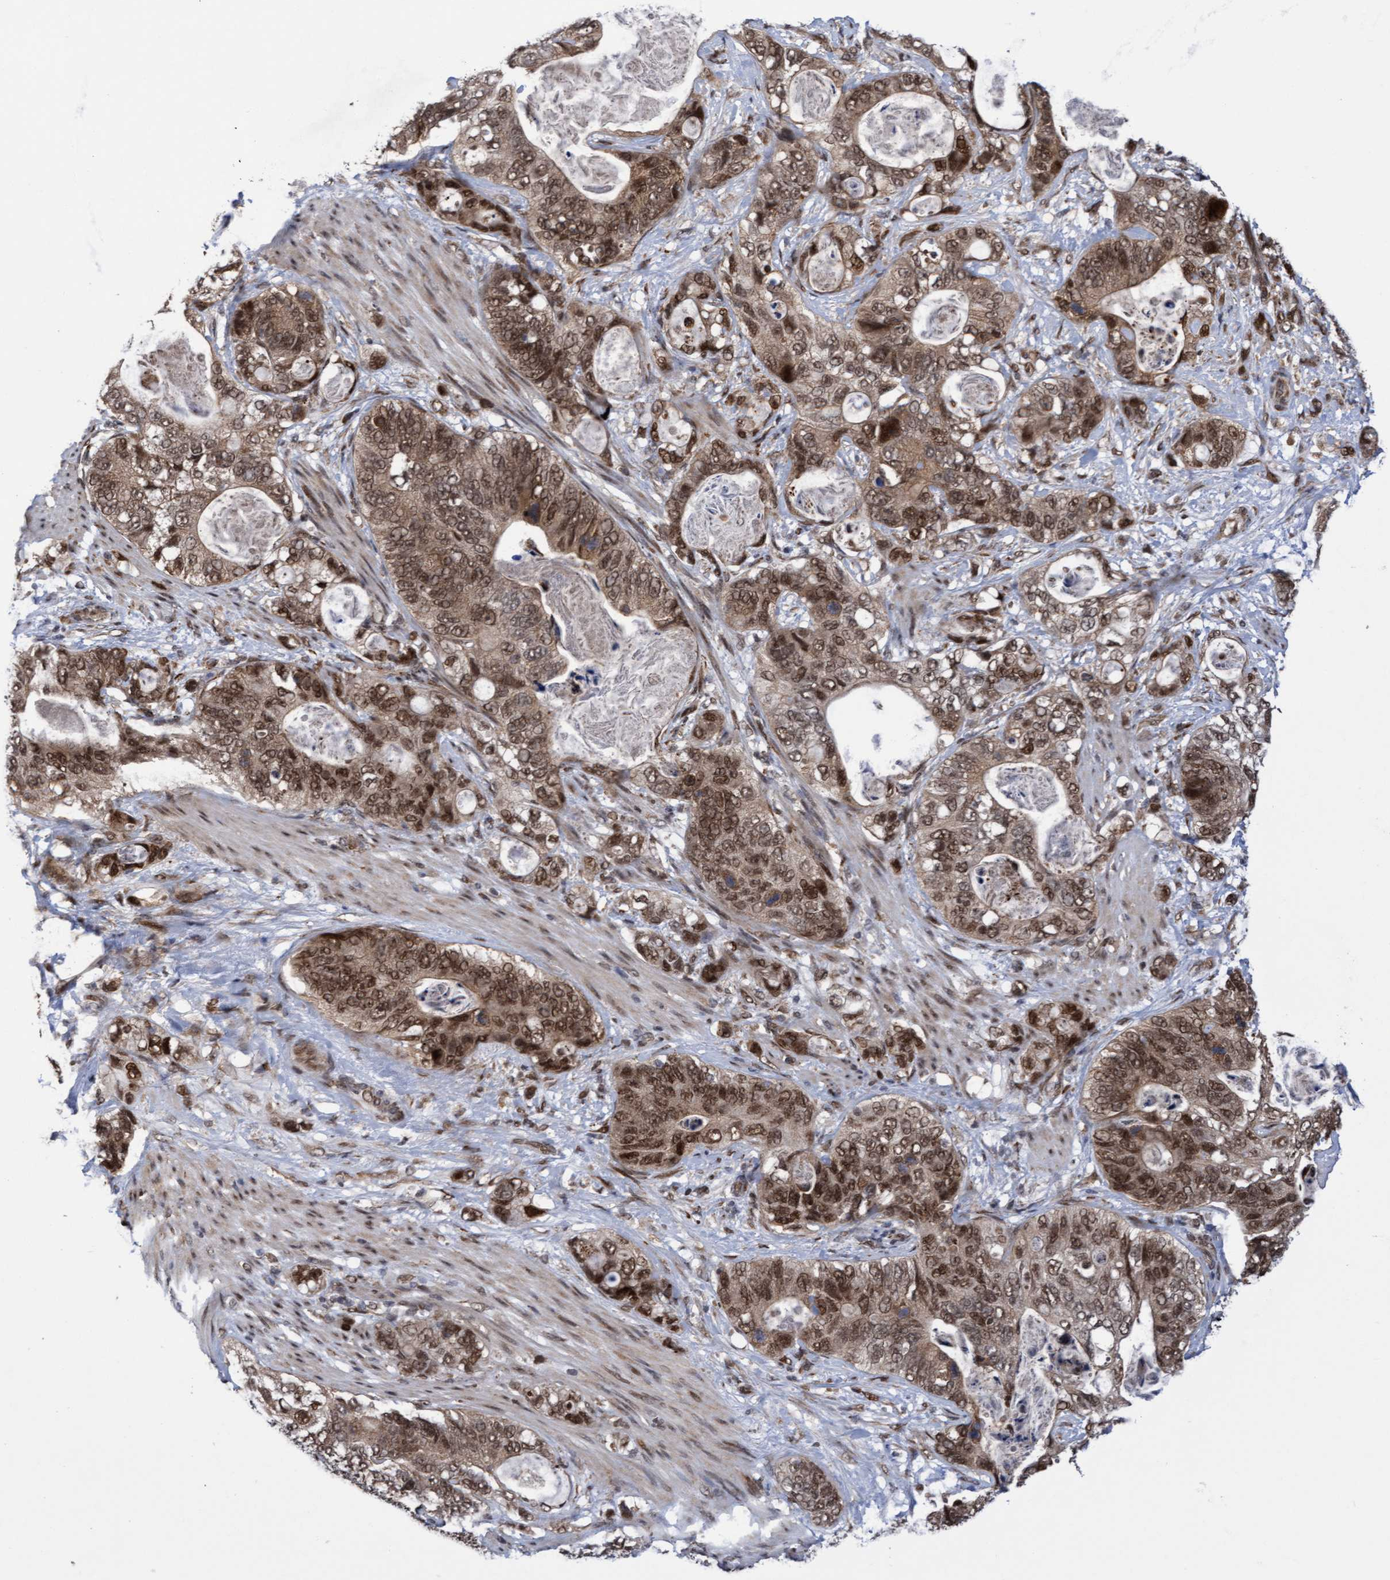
{"staining": {"intensity": "moderate", "quantity": ">75%", "location": "cytoplasmic/membranous,nuclear"}, "tissue": "stomach cancer", "cell_type": "Tumor cells", "image_type": "cancer", "snomed": [{"axis": "morphology", "description": "Normal tissue, NOS"}, {"axis": "morphology", "description": "Adenocarcinoma, NOS"}, {"axis": "topography", "description": "Stomach"}], "caption": "Protein positivity by IHC exhibits moderate cytoplasmic/membranous and nuclear staining in approximately >75% of tumor cells in adenocarcinoma (stomach).", "gene": "TANC2", "patient": {"sex": "female", "age": 89}}